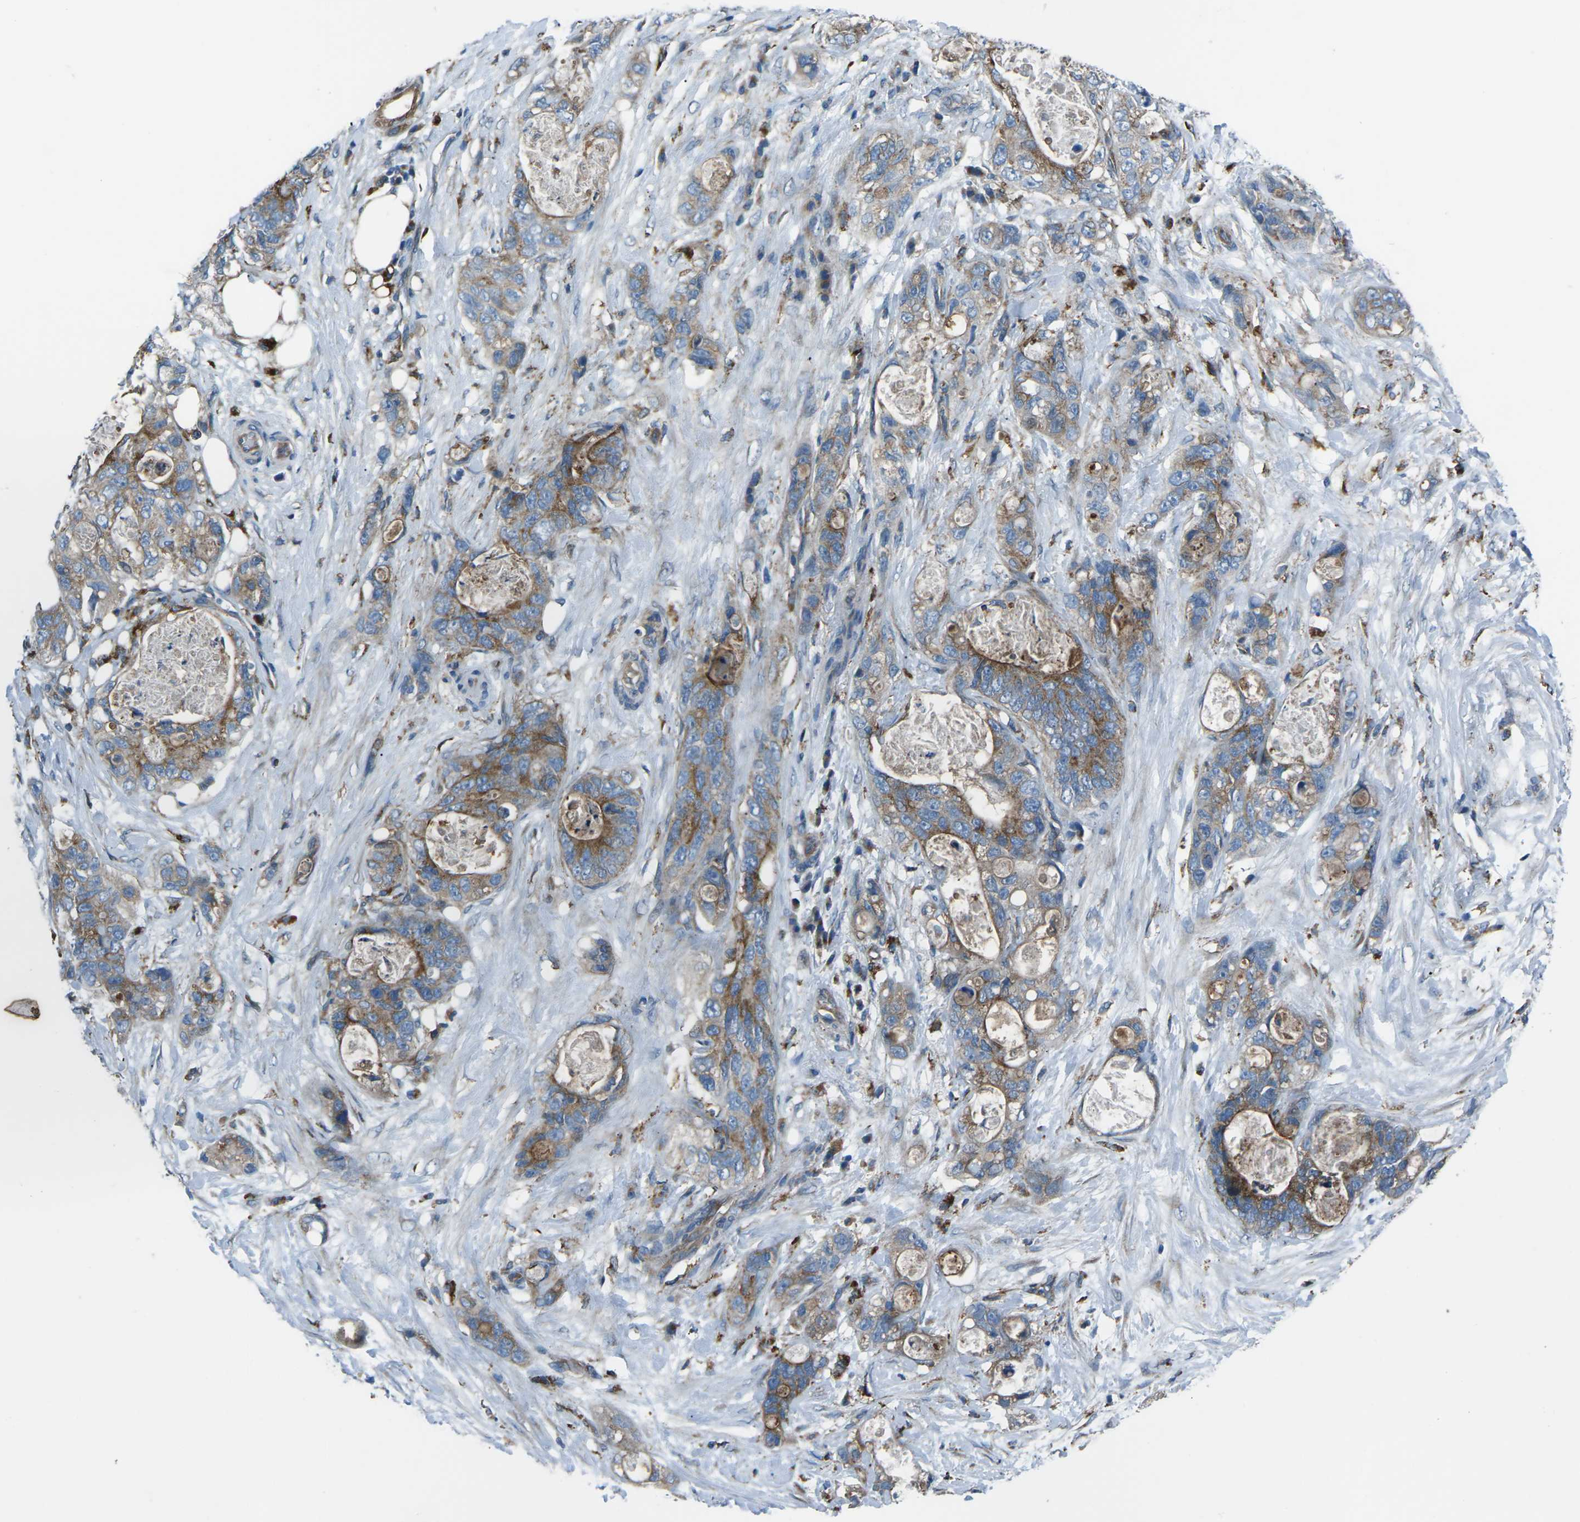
{"staining": {"intensity": "moderate", "quantity": "25%-75%", "location": "cytoplasmic/membranous"}, "tissue": "stomach cancer", "cell_type": "Tumor cells", "image_type": "cancer", "snomed": [{"axis": "morphology", "description": "Adenocarcinoma, NOS"}, {"axis": "topography", "description": "Stomach"}], "caption": "The photomicrograph exhibits immunohistochemical staining of stomach adenocarcinoma. There is moderate cytoplasmic/membranous expression is identified in about 25%-75% of tumor cells. (DAB (3,3'-diaminobenzidine) IHC with brightfield microscopy, high magnification).", "gene": "CDK17", "patient": {"sex": "female", "age": 89}}